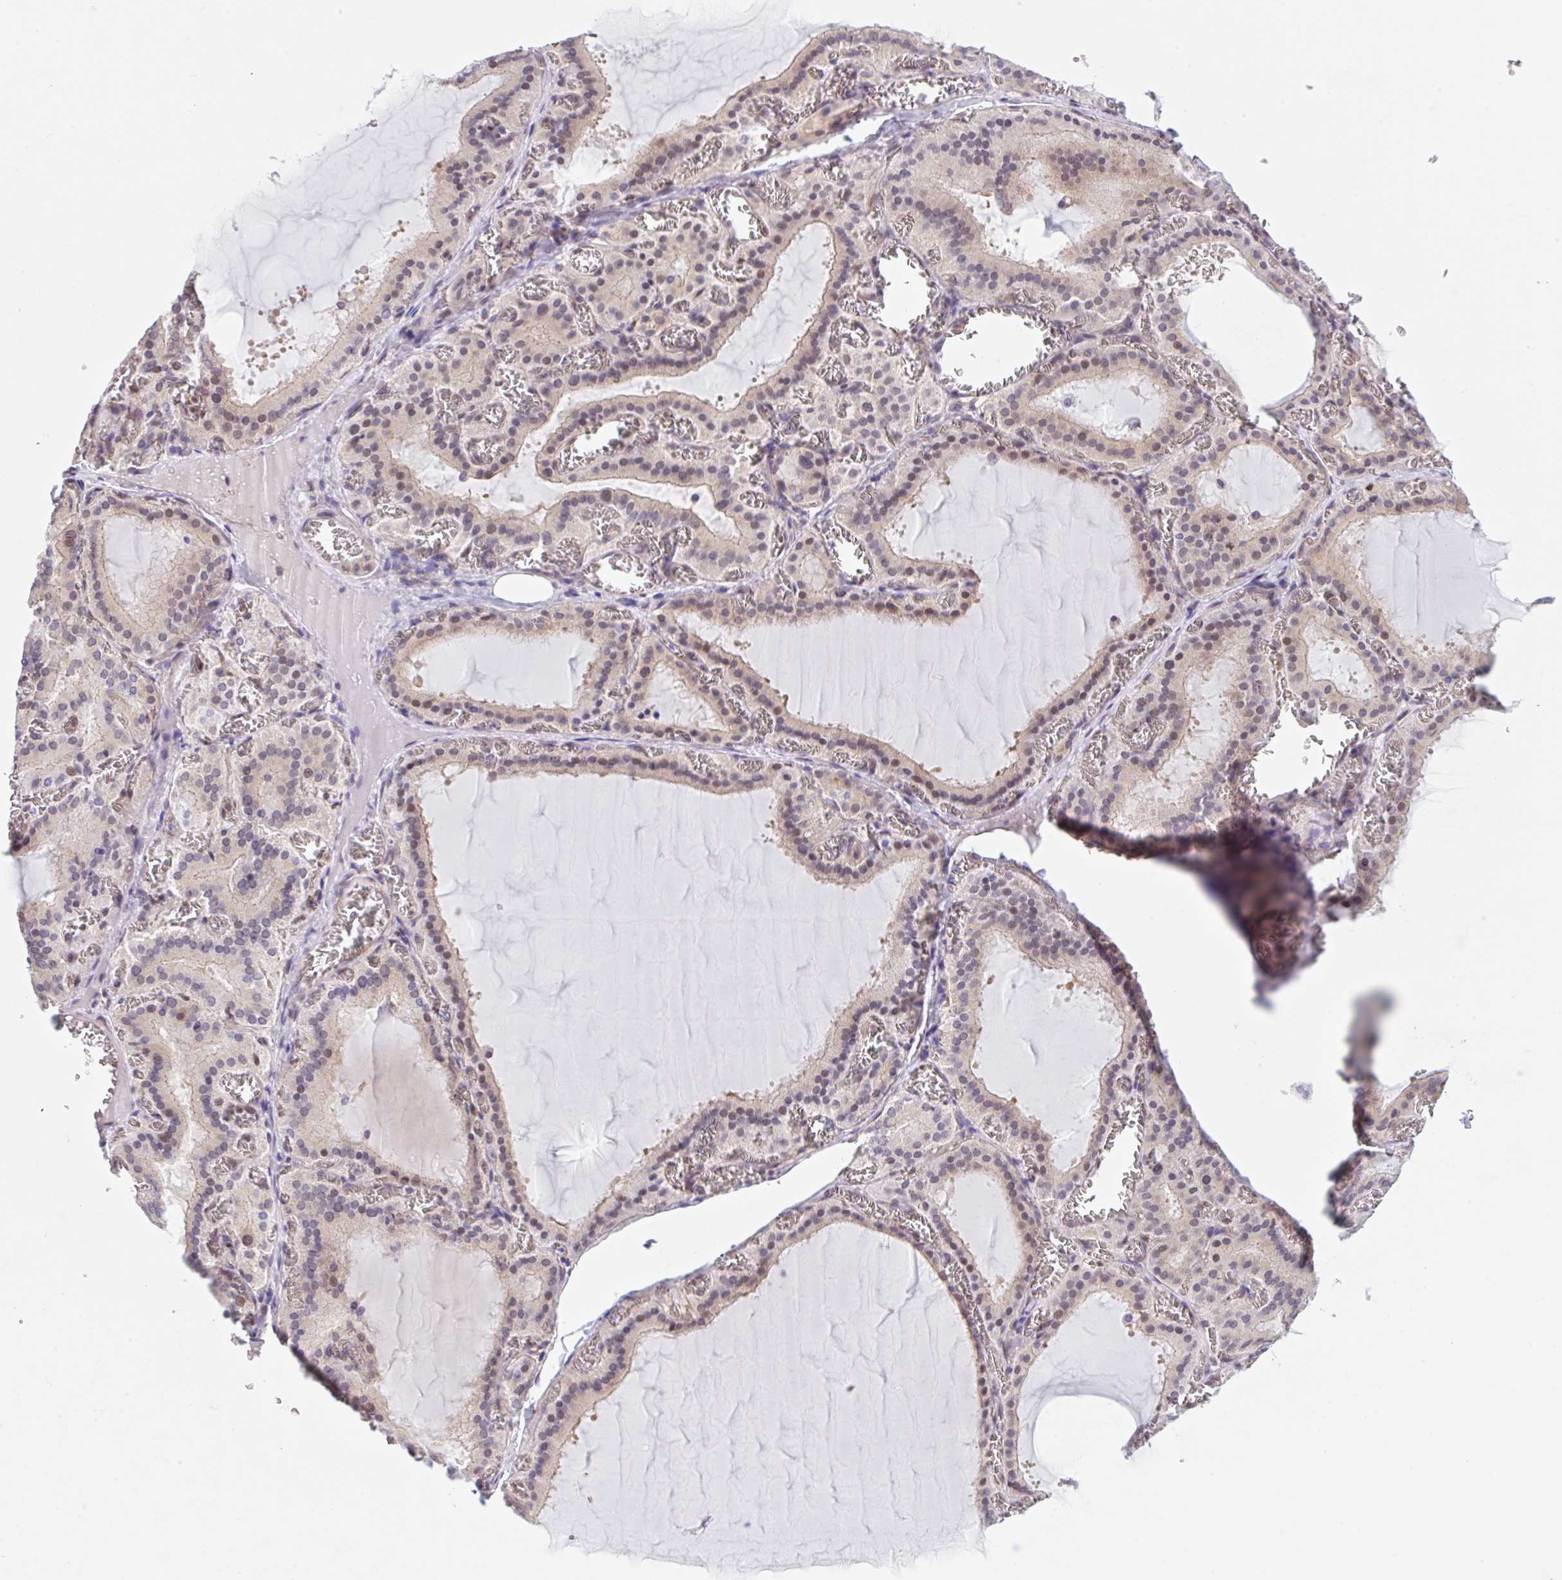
{"staining": {"intensity": "moderate", "quantity": "25%-75%", "location": "cytoplasmic/membranous,nuclear"}, "tissue": "thyroid gland", "cell_type": "Glandular cells", "image_type": "normal", "snomed": [{"axis": "morphology", "description": "Normal tissue, NOS"}, {"axis": "topography", "description": "Thyroid gland"}], "caption": "DAB immunohistochemical staining of unremarkable human thyroid gland demonstrates moderate cytoplasmic/membranous,nuclear protein positivity in approximately 25%-75% of glandular cells. (DAB (3,3'-diaminobenzidine) = brown stain, brightfield microscopy at high magnification).", "gene": "TBPL2", "patient": {"sex": "female", "age": 30}}